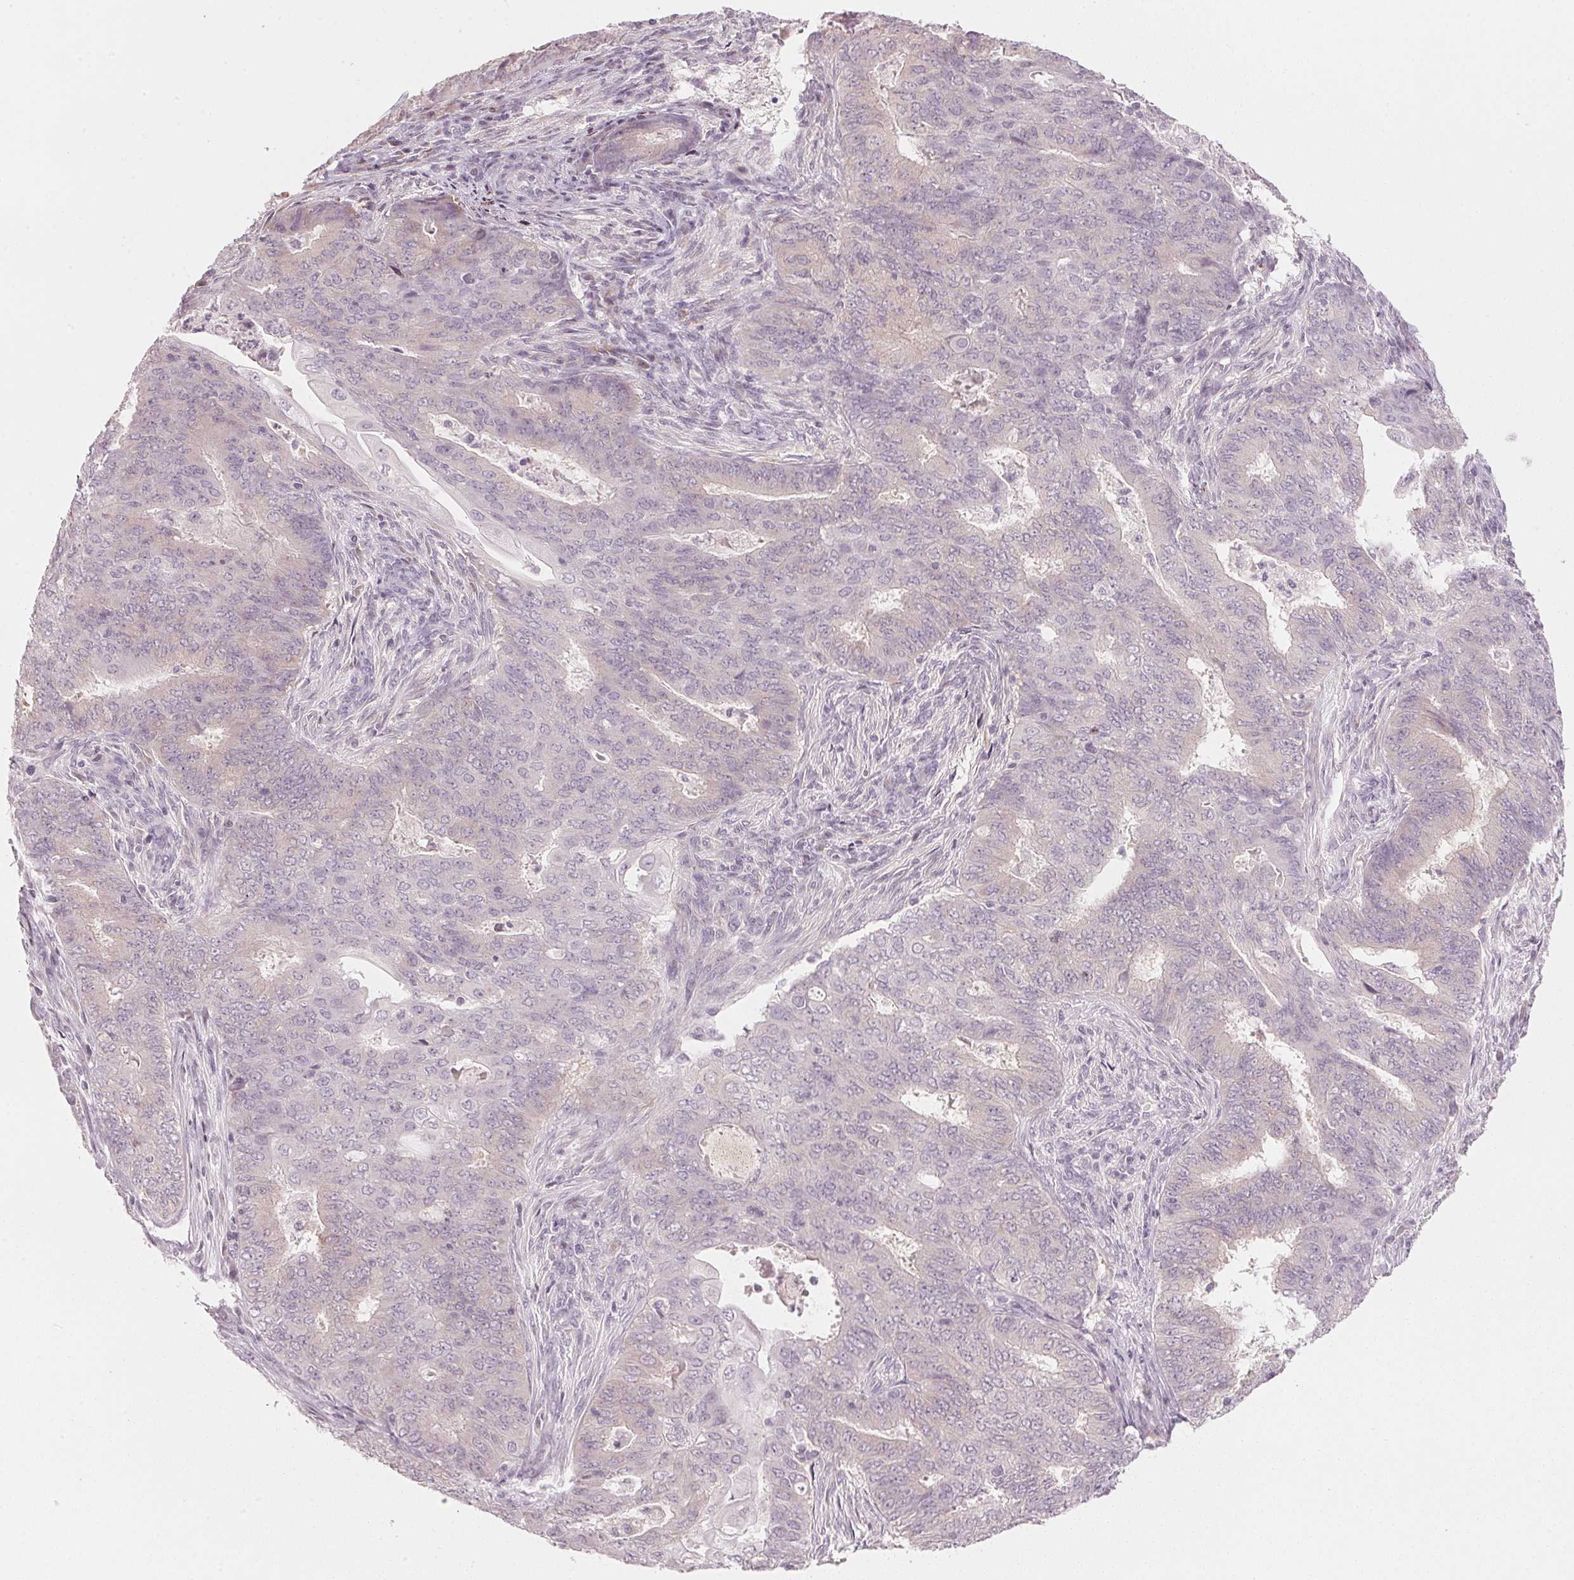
{"staining": {"intensity": "negative", "quantity": "none", "location": "none"}, "tissue": "endometrial cancer", "cell_type": "Tumor cells", "image_type": "cancer", "snomed": [{"axis": "morphology", "description": "Adenocarcinoma, NOS"}, {"axis": "topography", "description": "Endometrium"}], "caption": "DAB (3,3'-diaminobenzidine) immunohistochemical staining of human endometrial cancer (adenocarcinoma) shows no significant staining in tumor cells. Nuclei are stained in blue.", "gene": "SFRP4", "patient": {"sex": "female", "age": 62}}